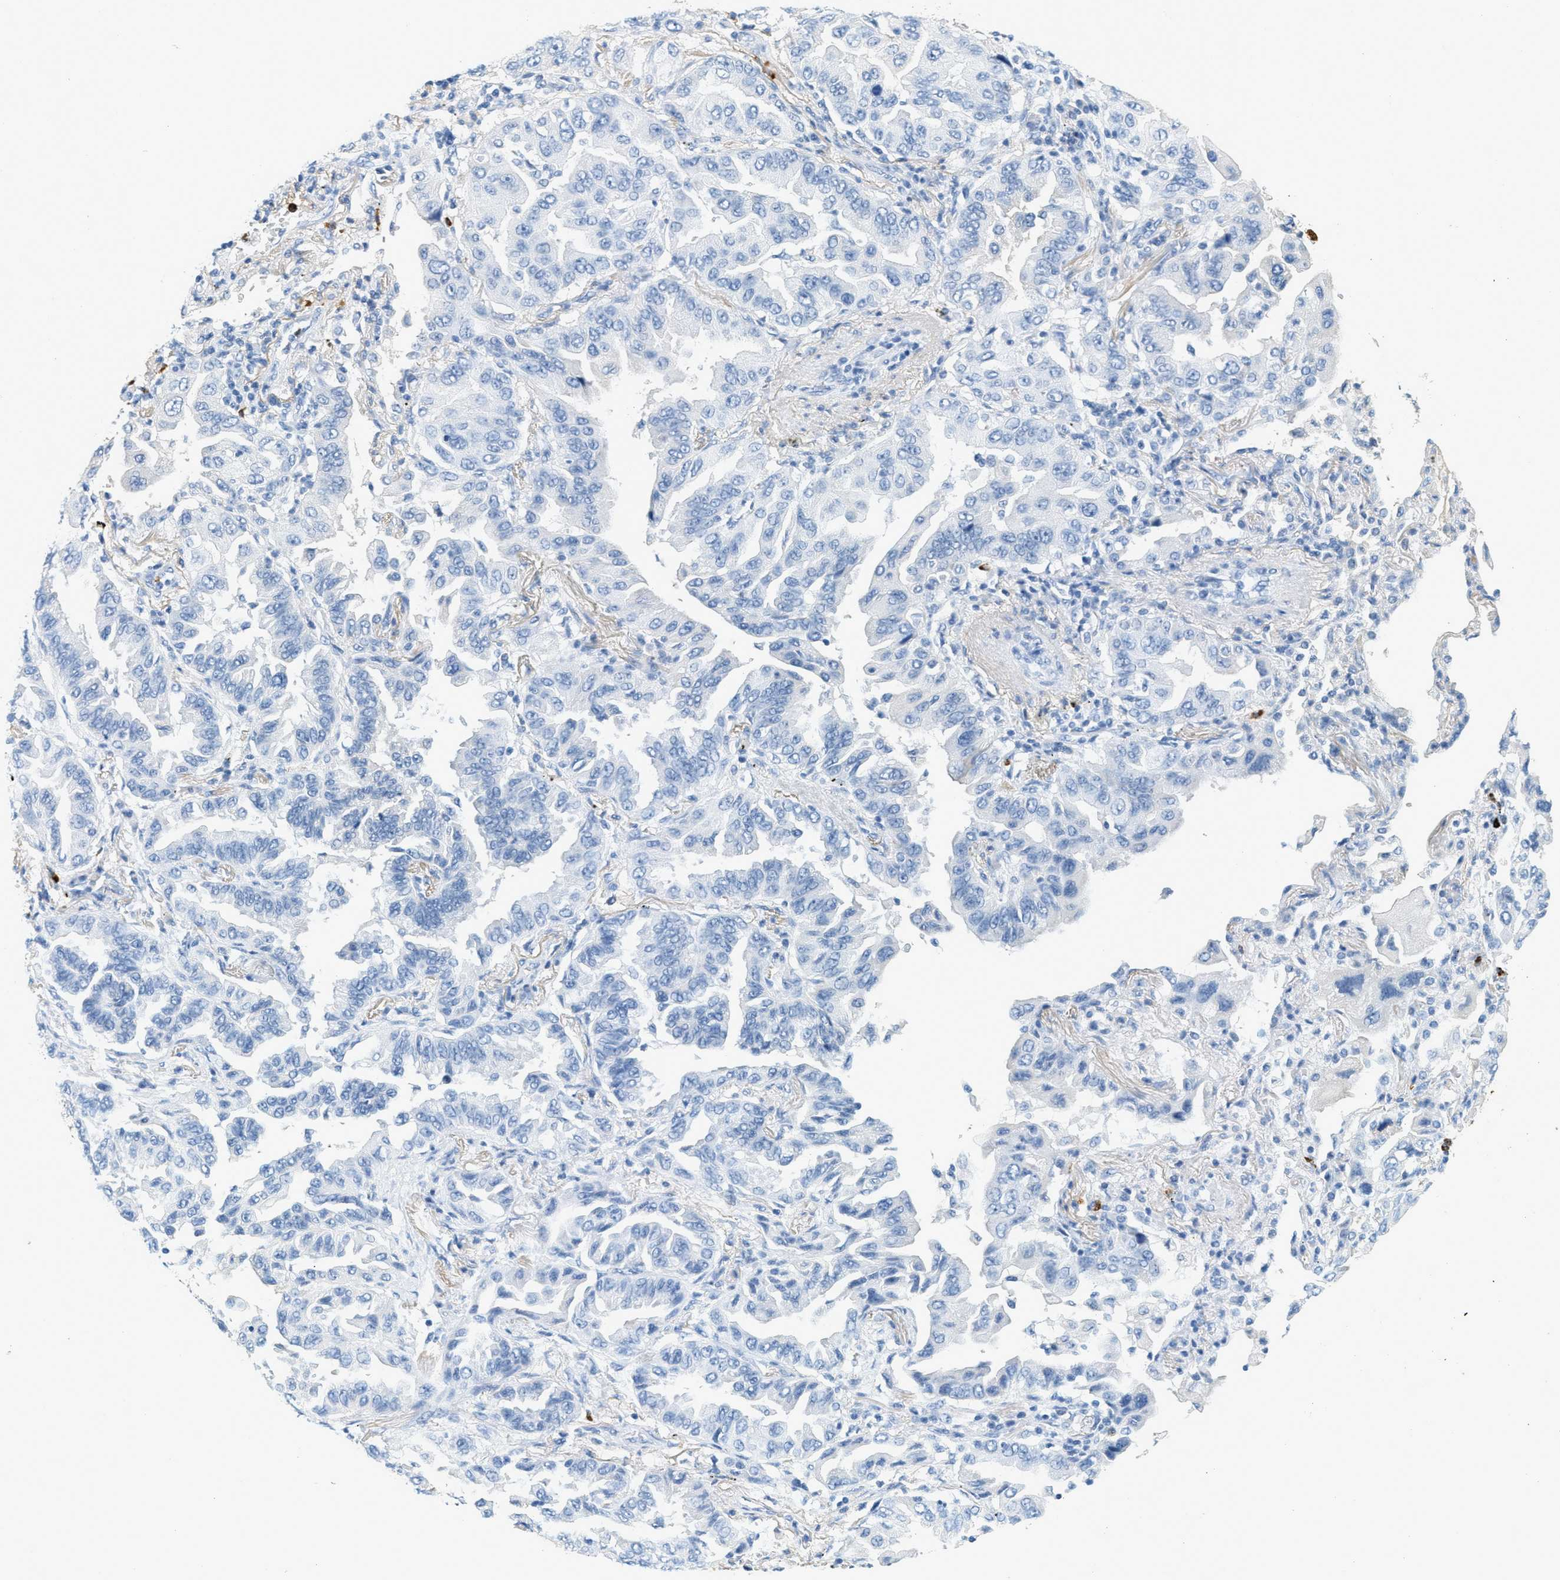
{"staining": {"intensity": "negative", "quantity": "none", "location": "none"}, "tissue": "lung cancer", "cell_type": "Tumor cells", "image_type": "cancer", "snomed": [{"axis": "morphology", "description": "Adenocarcinoma, NOS"}, {"axis": "topography", "description": "Lung"}], "caption": "IHC photomicrograph of neoplastic tissue: human lung adenocarcinoma stained with DAB demonstrates no significant protein expression in tumor cells.", "gene": "LCN2", "patient": {"sex": "female", "age": 65}}